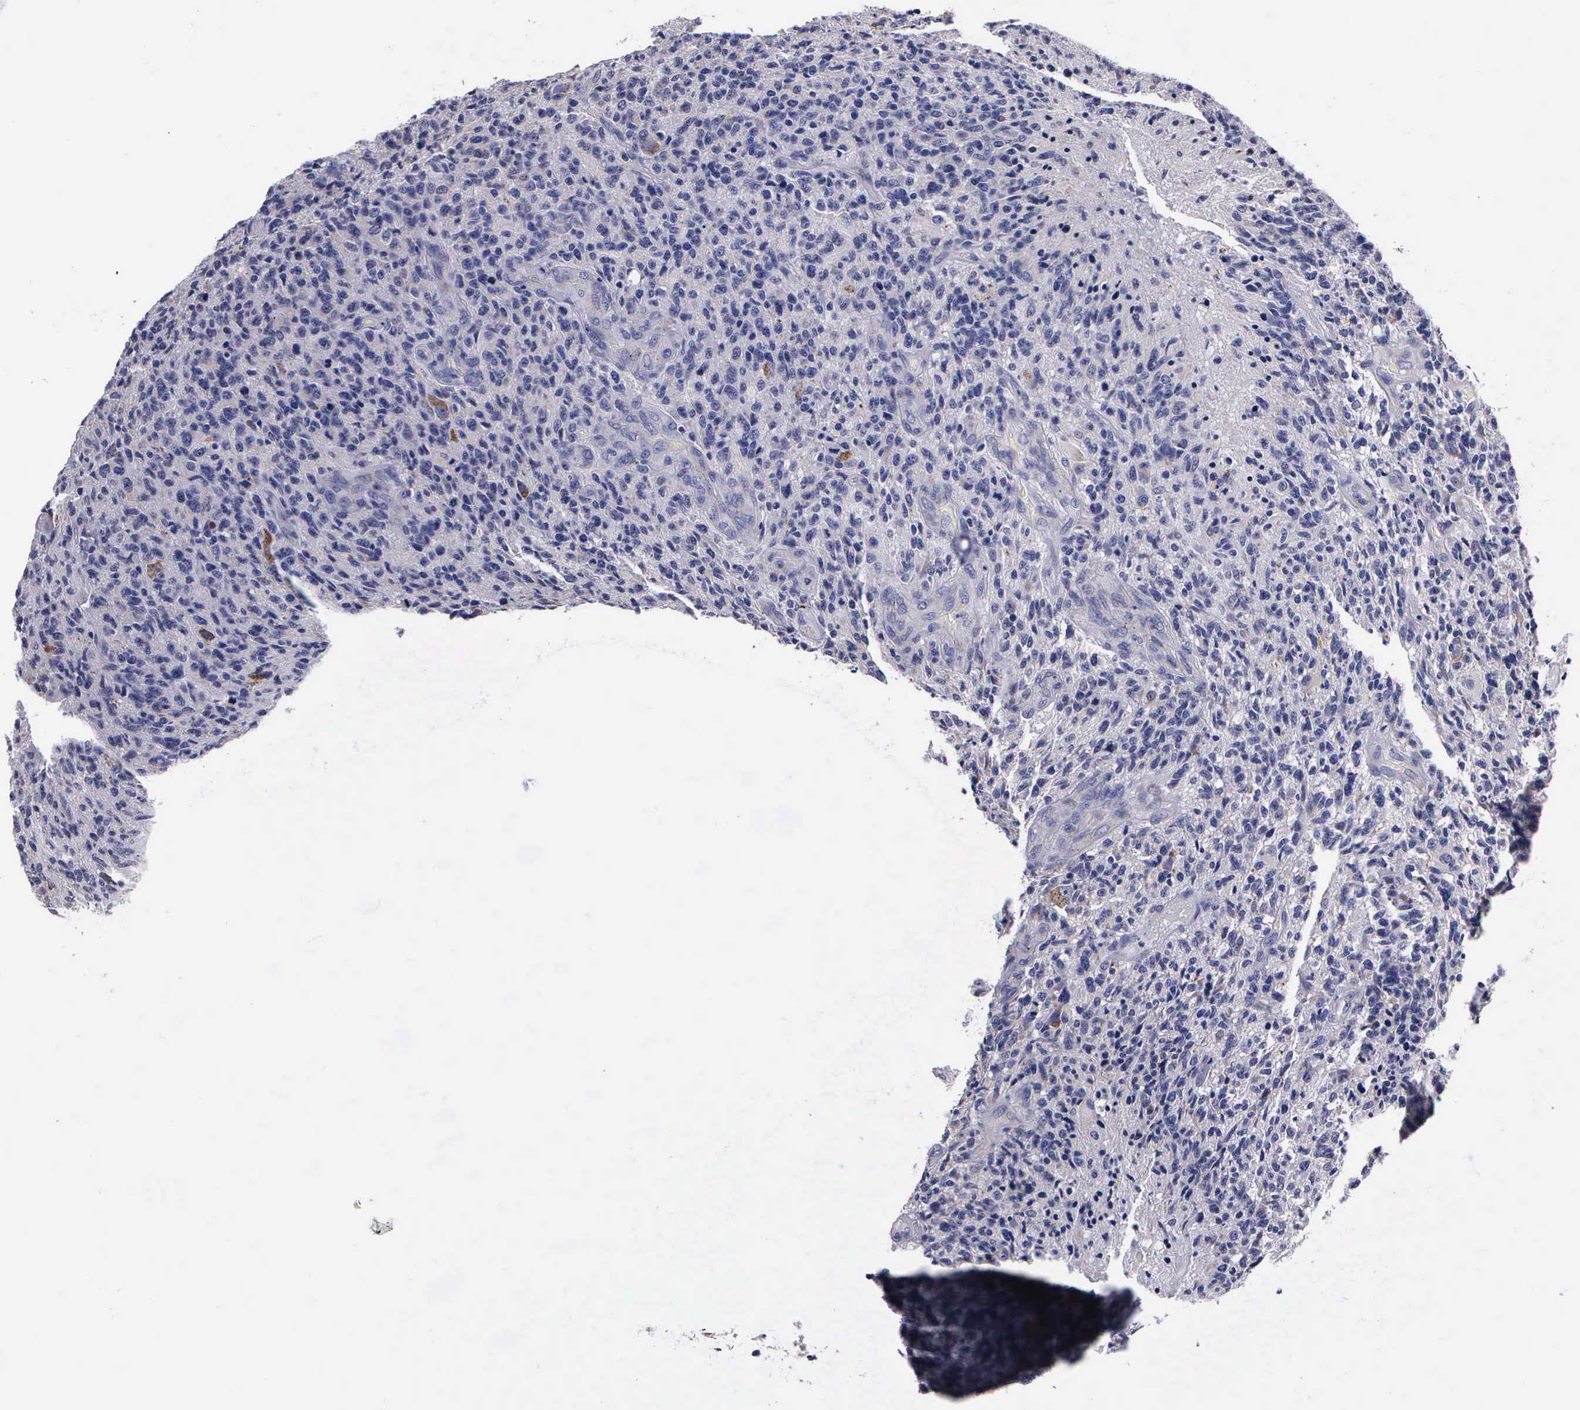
{"staining": {"intensity": "negative", "quantity": "none", "location": "none"}, "tissue": "glioma", "cell_type": "Tumor cells", "image_type": "cancer", "snomed": [{"axis": "morphology", "description": "Glioma, malignant, High grade"}, {"axis": "topography", "description": "Brain"}], "caption": "This is an IHC histopathology image of human high-grade glioma (malignant). There is no positivity in tumor cells.", "gene": "CRELD2", "patient": {"sex": "male", "age": 36}}